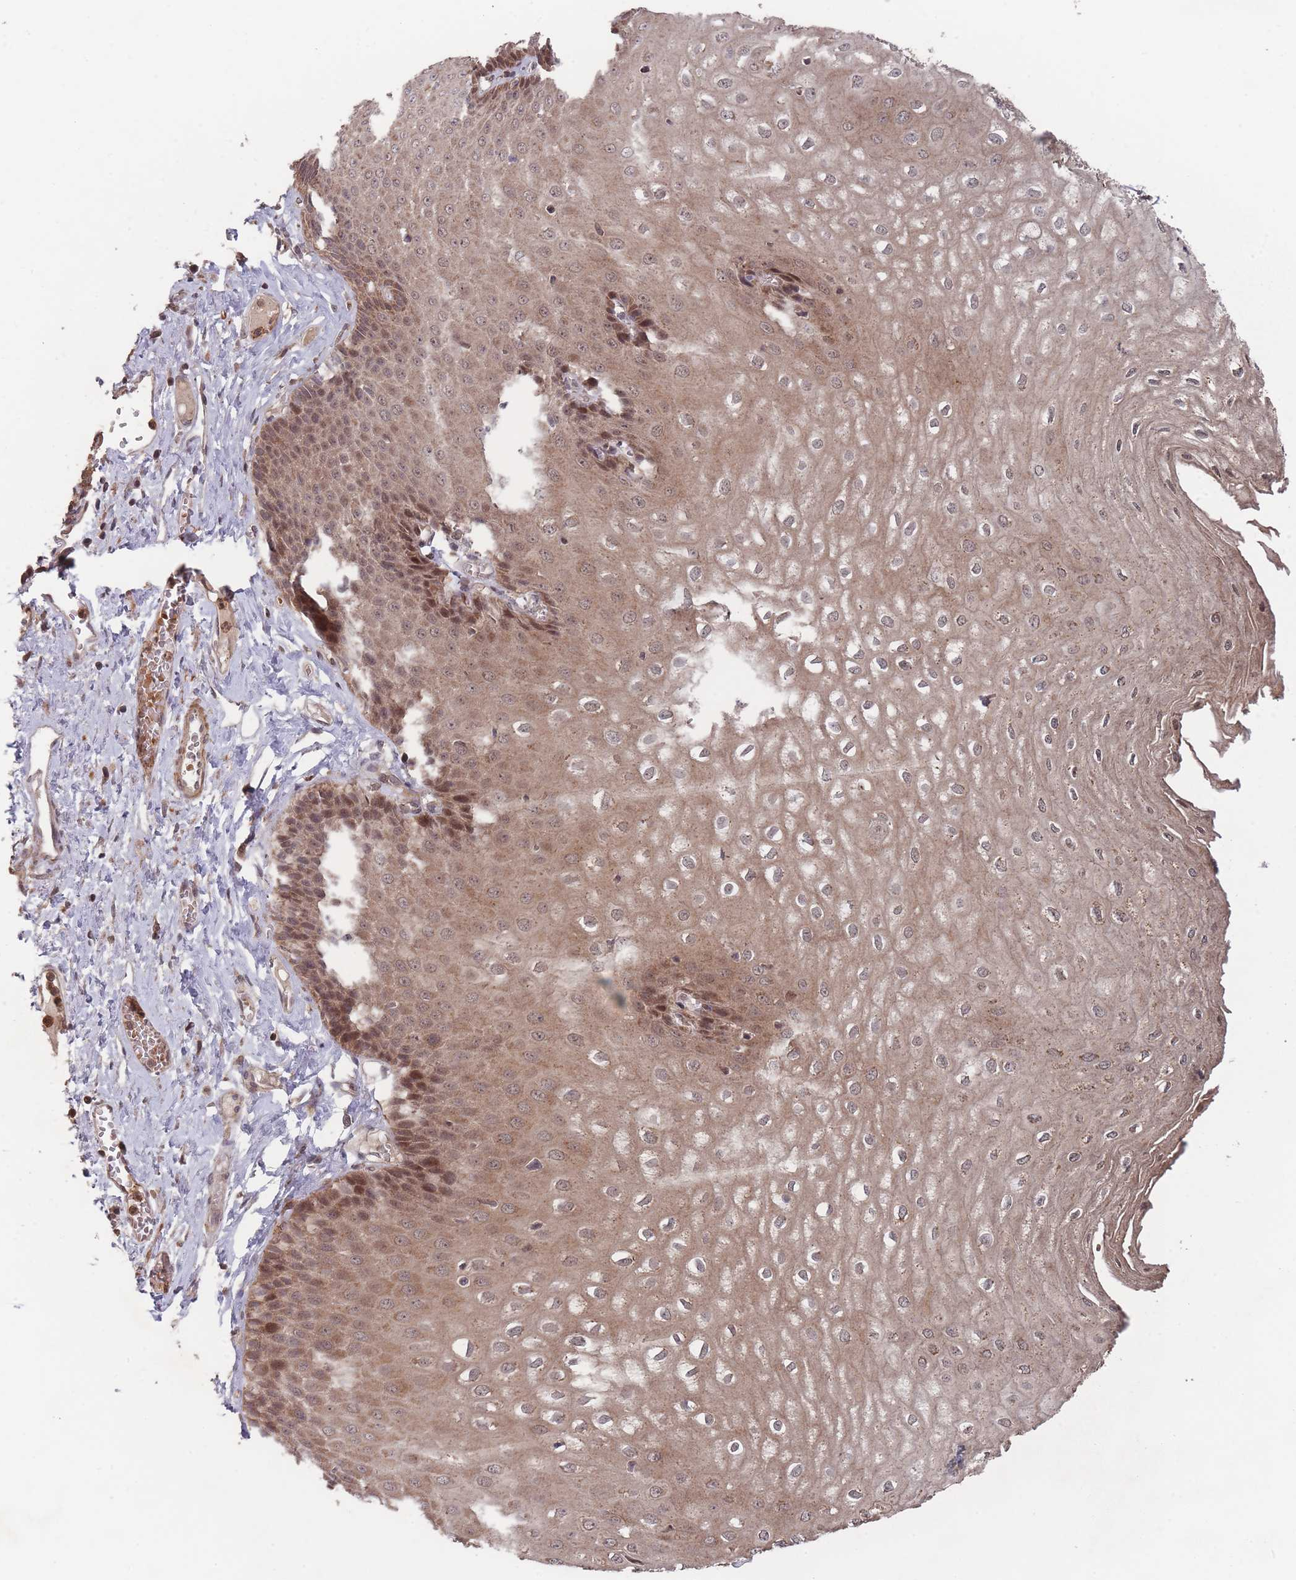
{"staining": {"intensity": "moderate", "quantity": ">75%", "location": "cytoplasmic/membranous,nuclear"}, "tissue": "esophagus", "cell_type": "Squamous epithelial cells", "image_type": "normal", "snomed": [{"axis": "morphology", "description": "Normal tissue, NOS"}, {"axis": "topography", "description": "Esophagus"}], "caption": "Immunohistochemical staining of benign human esophagus reveals medium levels of moderate cytoplasmic/membranous,nuclear staining in about >75% of squamous epithelial cells.", "gene": "SF3B1", "patient": {"sex": "male", "age": 60}}